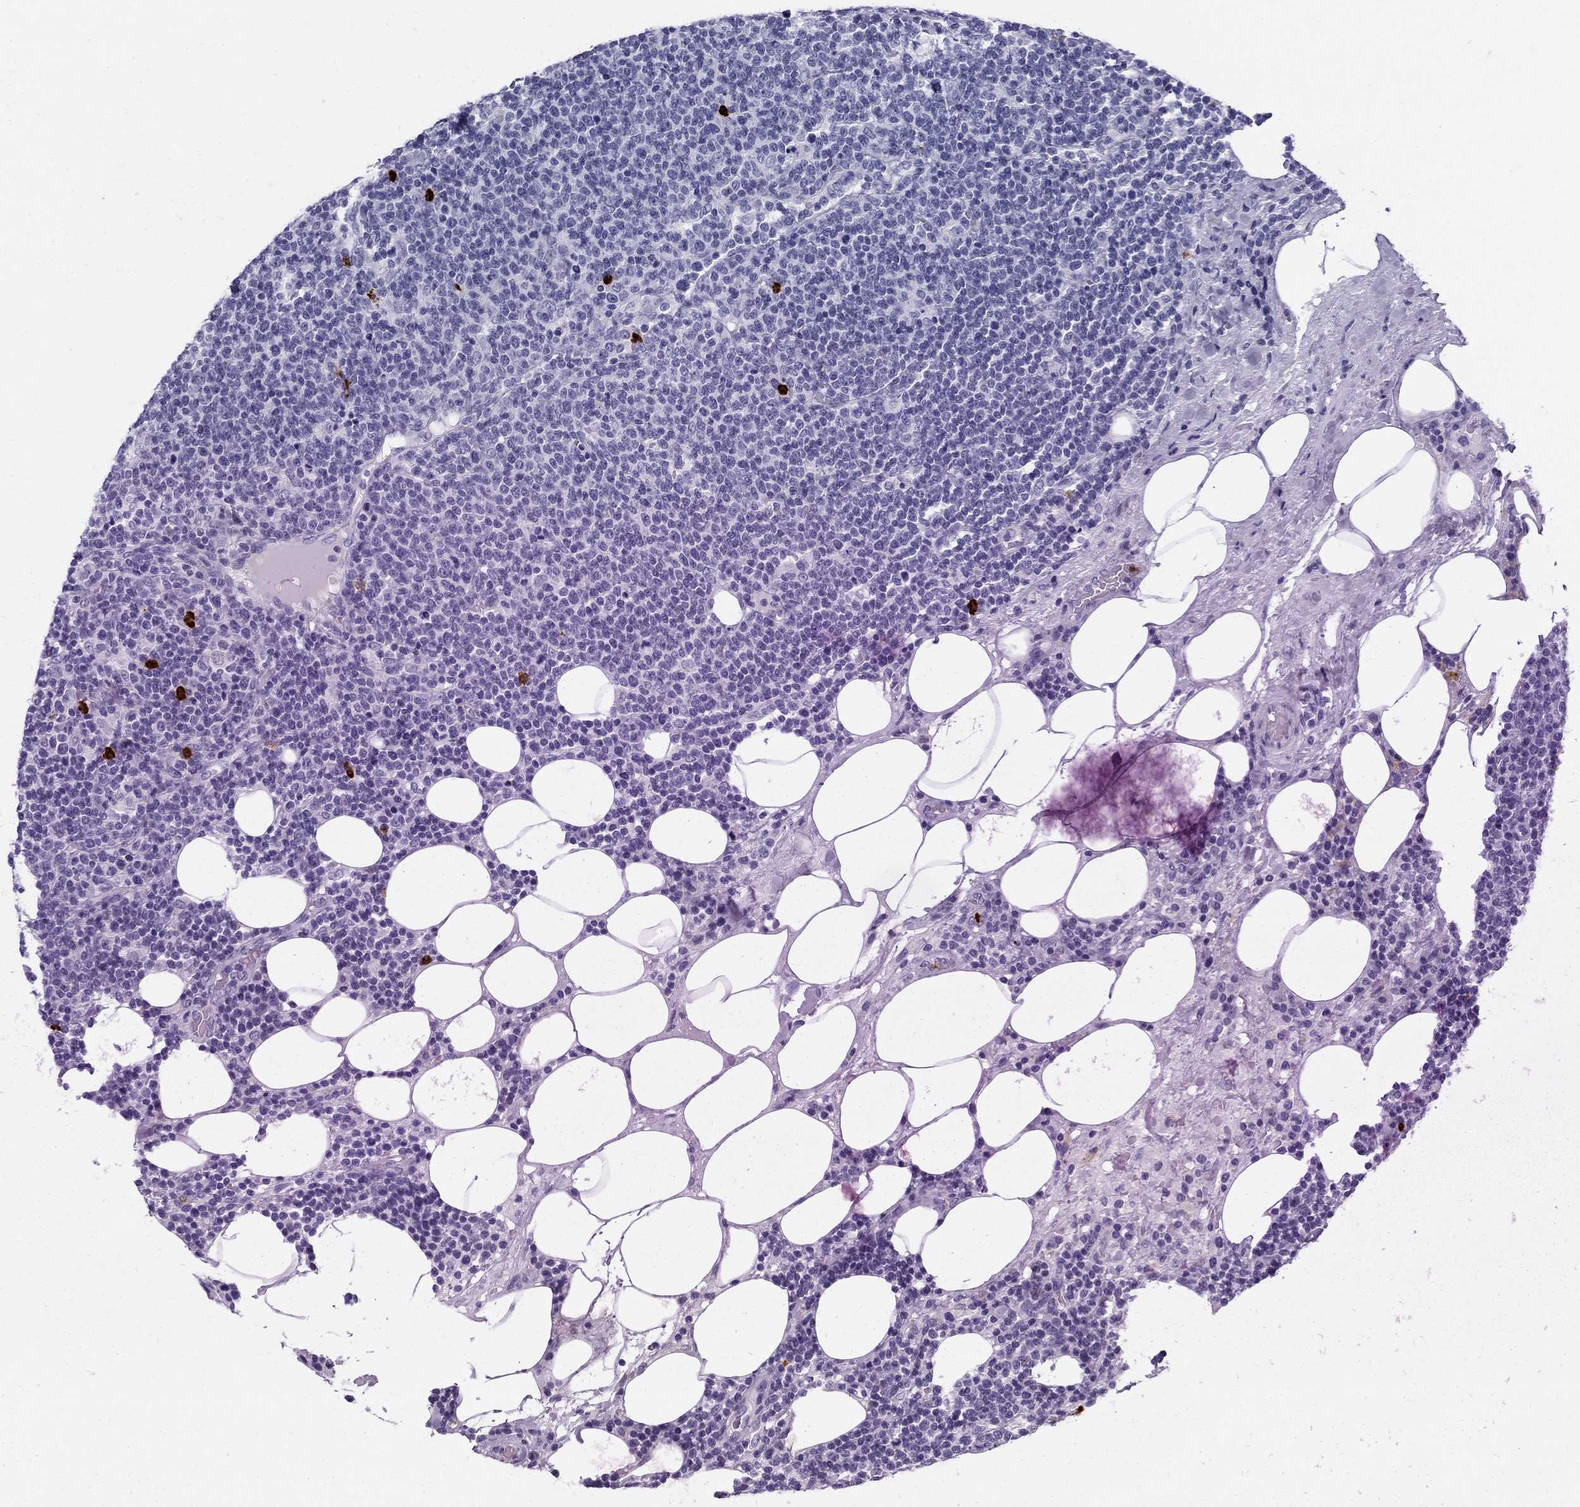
{"staining": {"intensity": "negative", "quantity": "none", "location": "none"}, "tissue": "lymphoma", "cell_type": "Tumor cells", "image_type": "cancer", "snomed": [{"axis": "morphology", "description": "Malignant lymphoma, non-Hodgkin's type, High grade"}, {"axis": "topography", "description": "Lymph node"}], "caption": "The micrograph demonstrates no staining of tumor cells in high-grade malignant lymphoma, non-Hodgkin's type. The staining is performed using DAB brown chromogen with nuclei counter-stained in using hematoxylin.", "gene": "AZU1", "patient": {"sex": "male", "age": 61}}